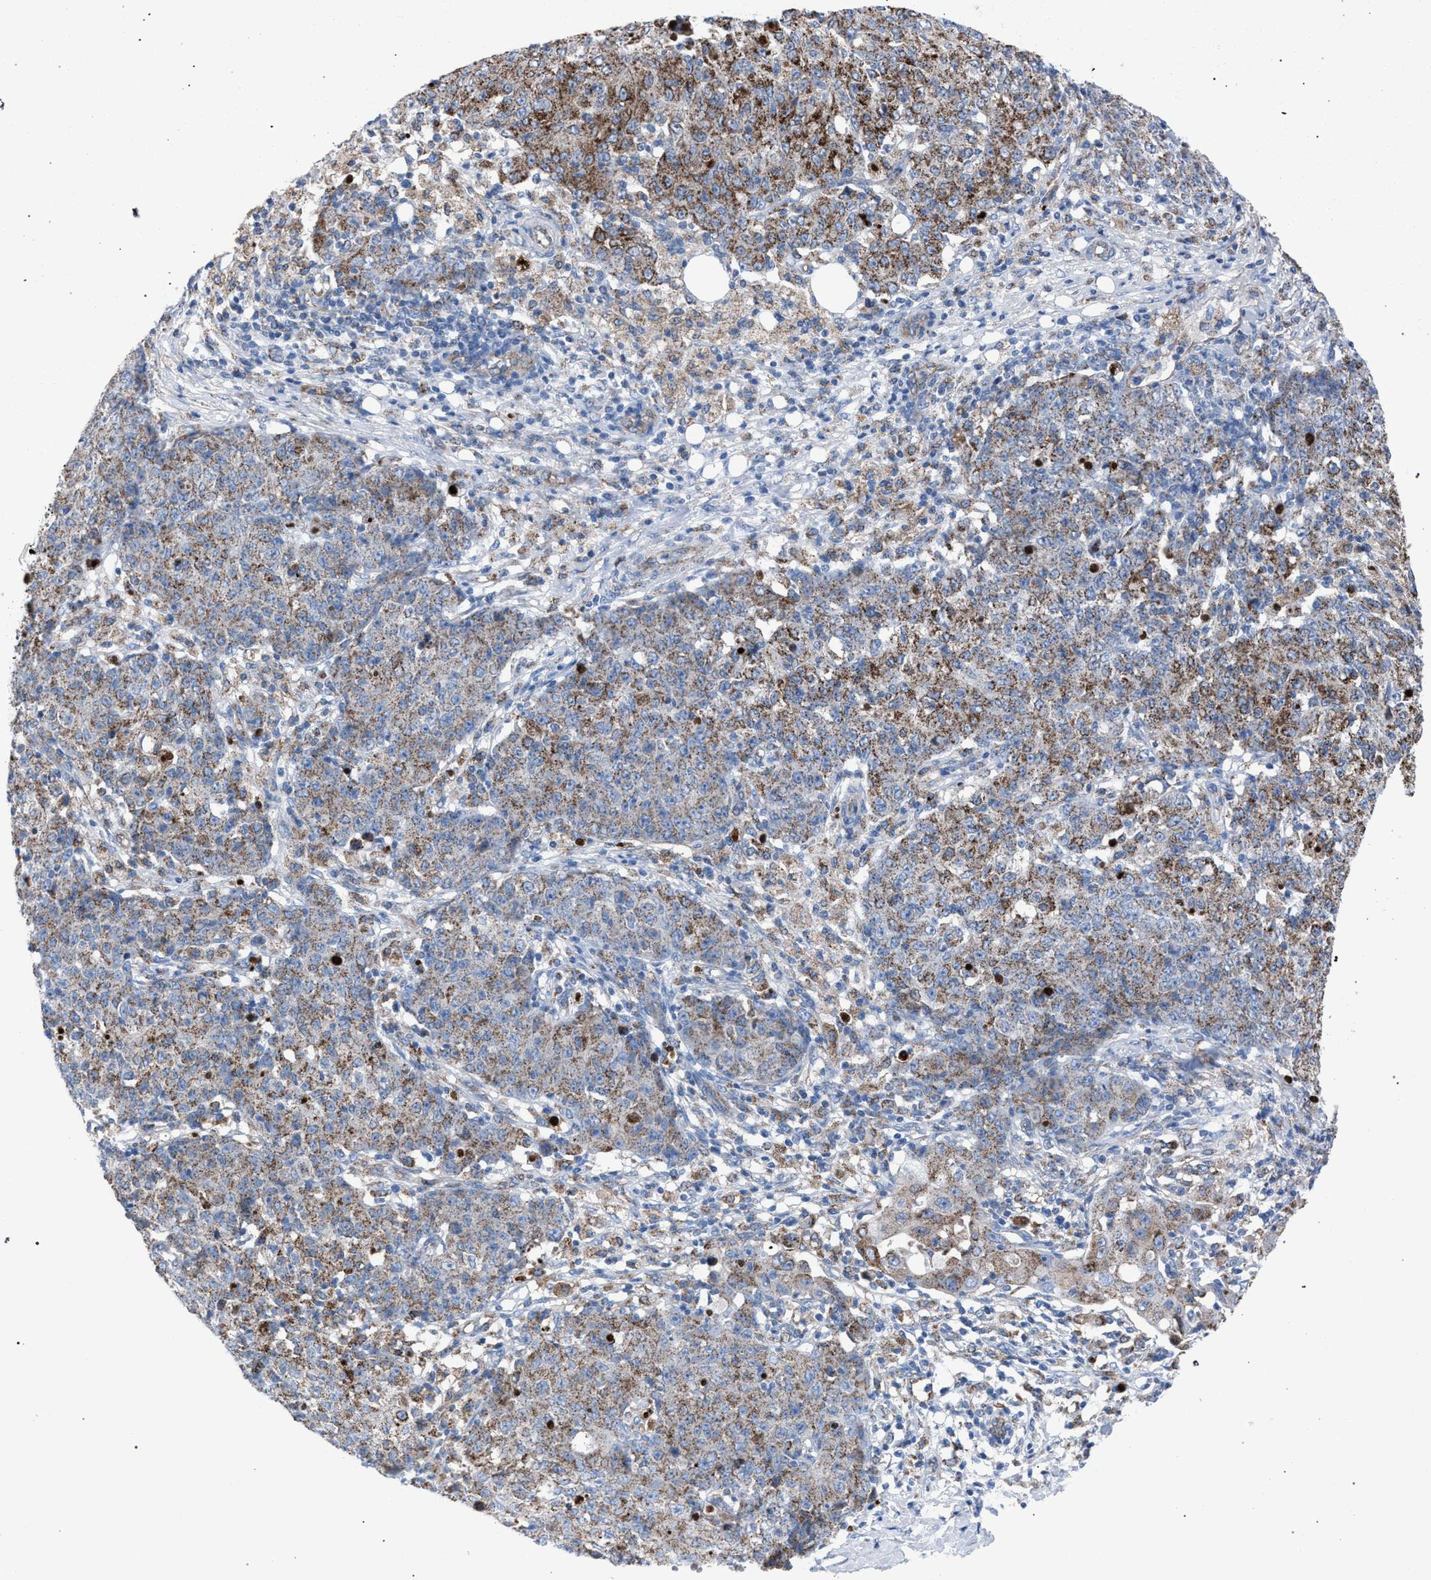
{"staining": {"intensity": "moderate", "quantity": ">75%", "location": "cytoplasmic/membranous"}, "tissue": "ovarian cancer", "cell_type": "Tumor cells", "image_type": "cancer", "snomed": [{"axis": "morphology", "description": "Carcinoma, endometroid"}, {"axis": "topography", "description": "Ovary"}], "caption": "Protein expression analysis of ovarian cancer demonstrates moderate cytoplasmic/membranous positivity in approximately >75% of tumor cells.", "gene": "HSD17B4", "patient": {"sex": "female", "age": 42}}